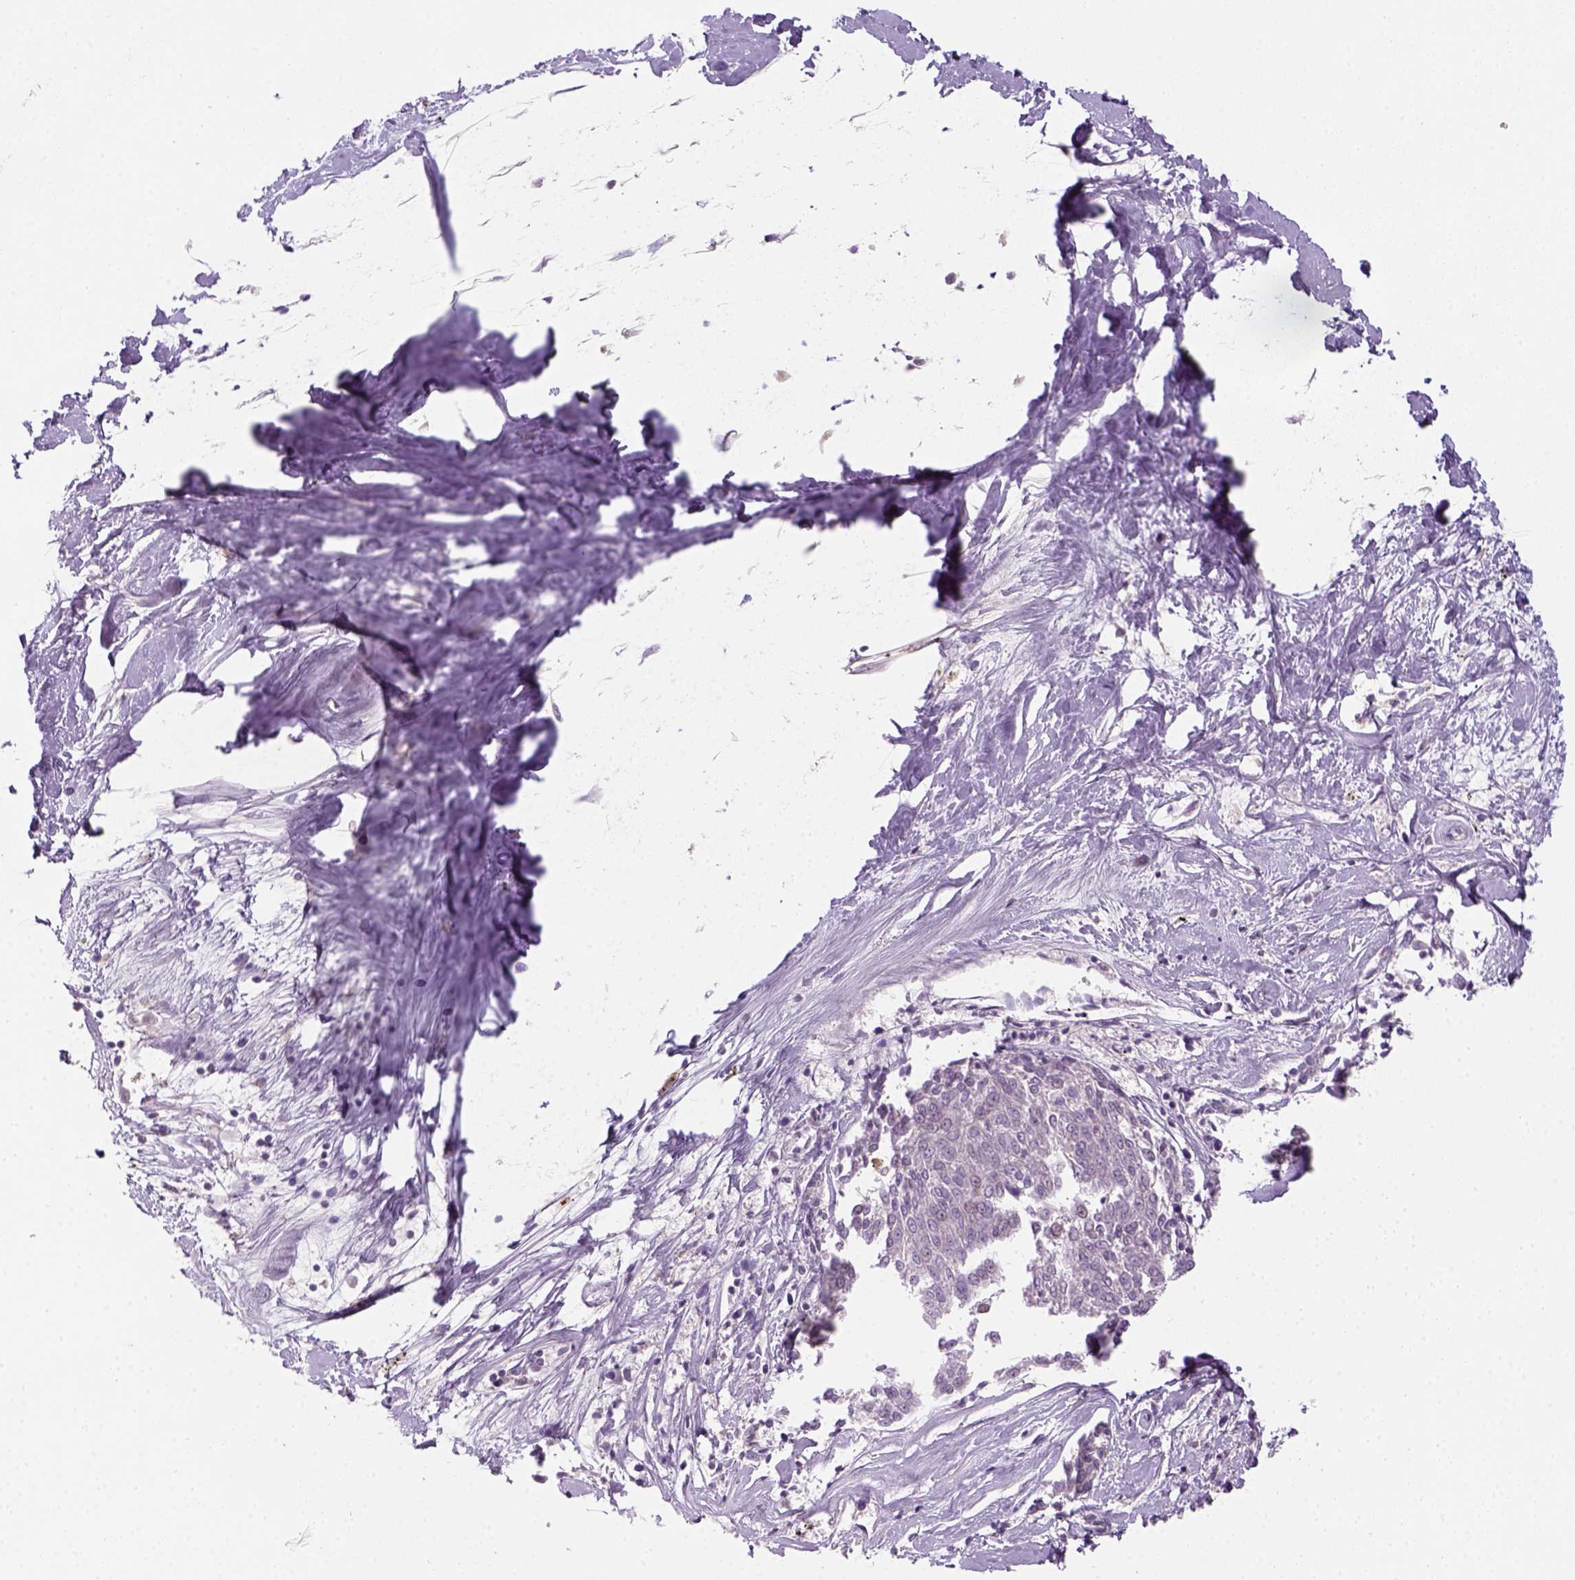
{"staining": {"intensity": "negative", "quantity": "none", "location": "none"}, "tissue": "melanoma", "cell_type": "Tumor cells", "image_type": "cancer", "snomed": [{"axis": "morphology", "description": "Malignant melanoma, NOS"}, {"axis": "topography", "description": "Skin"}], "caption": "A high-resolution photomicrograph shows IHC staining of melanoma, which reveals no significant staining in tumor cells. (DAB immunohistochemistry (IHC), high magnification).", "gene": "GFI1B", "patient": {"sex": "female", "age": 72}}